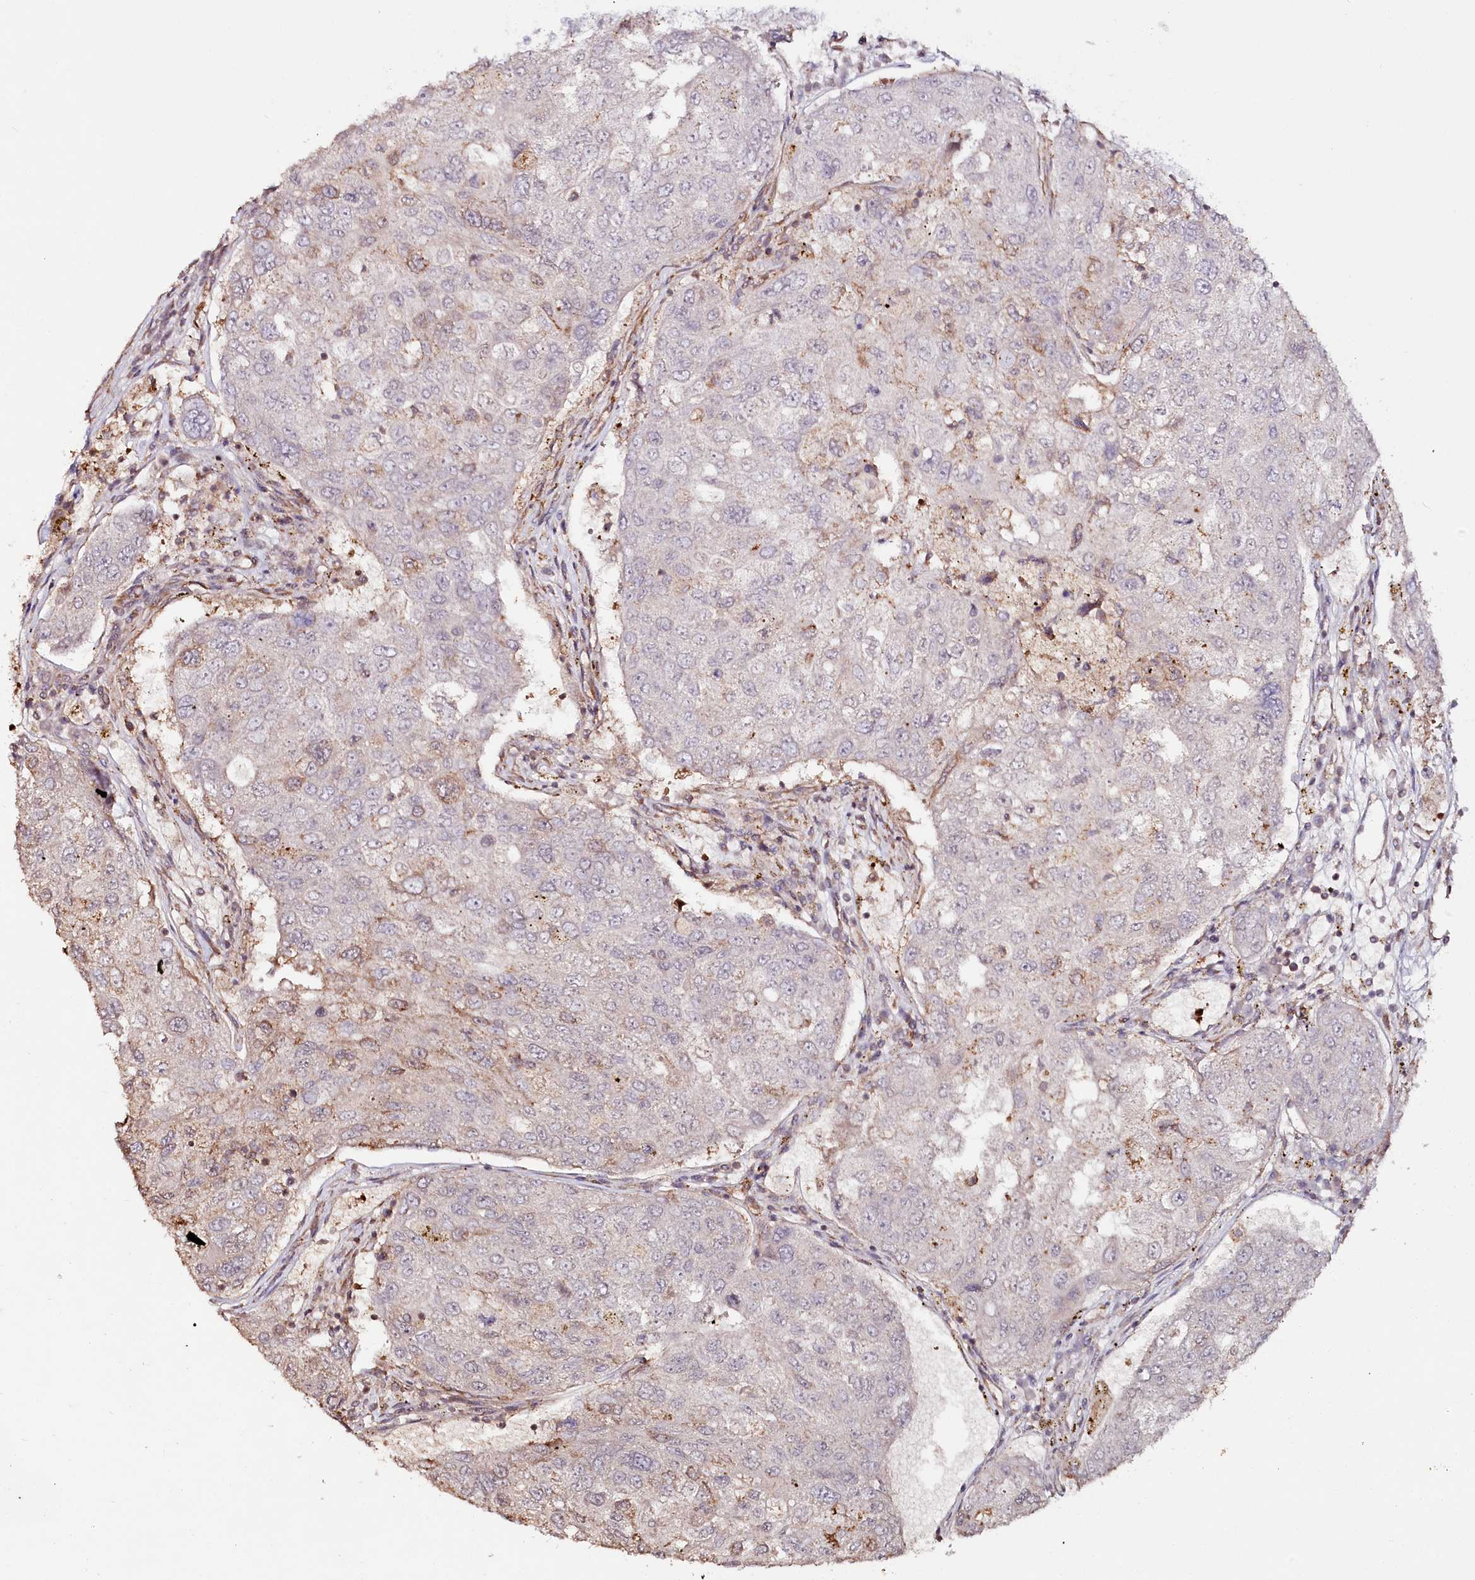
{"staining": {"intensity": "moderate", "quantity": "<25%", "location": "cytoplasmic/membranous"}, "tissue": "urothelial cancer", "cell_type": "Tumor cells", "image_type": "cancer", "snomed": [{"axis": "morphology", "description": "Urothelial carcinoma, High grade"}, {"axis": "topography", "description": "Lymph node"}, {"axis": "topography", "description": "Urinary bladder"}], "caption": "DAB immunohistochemical staining of urothelial cancer displays moderate cytoplasmic/membranous protein positivity in about <25% of tumor cells.", "gene": "OTUD4", "patient": {"sex": "male", "age": 51}}